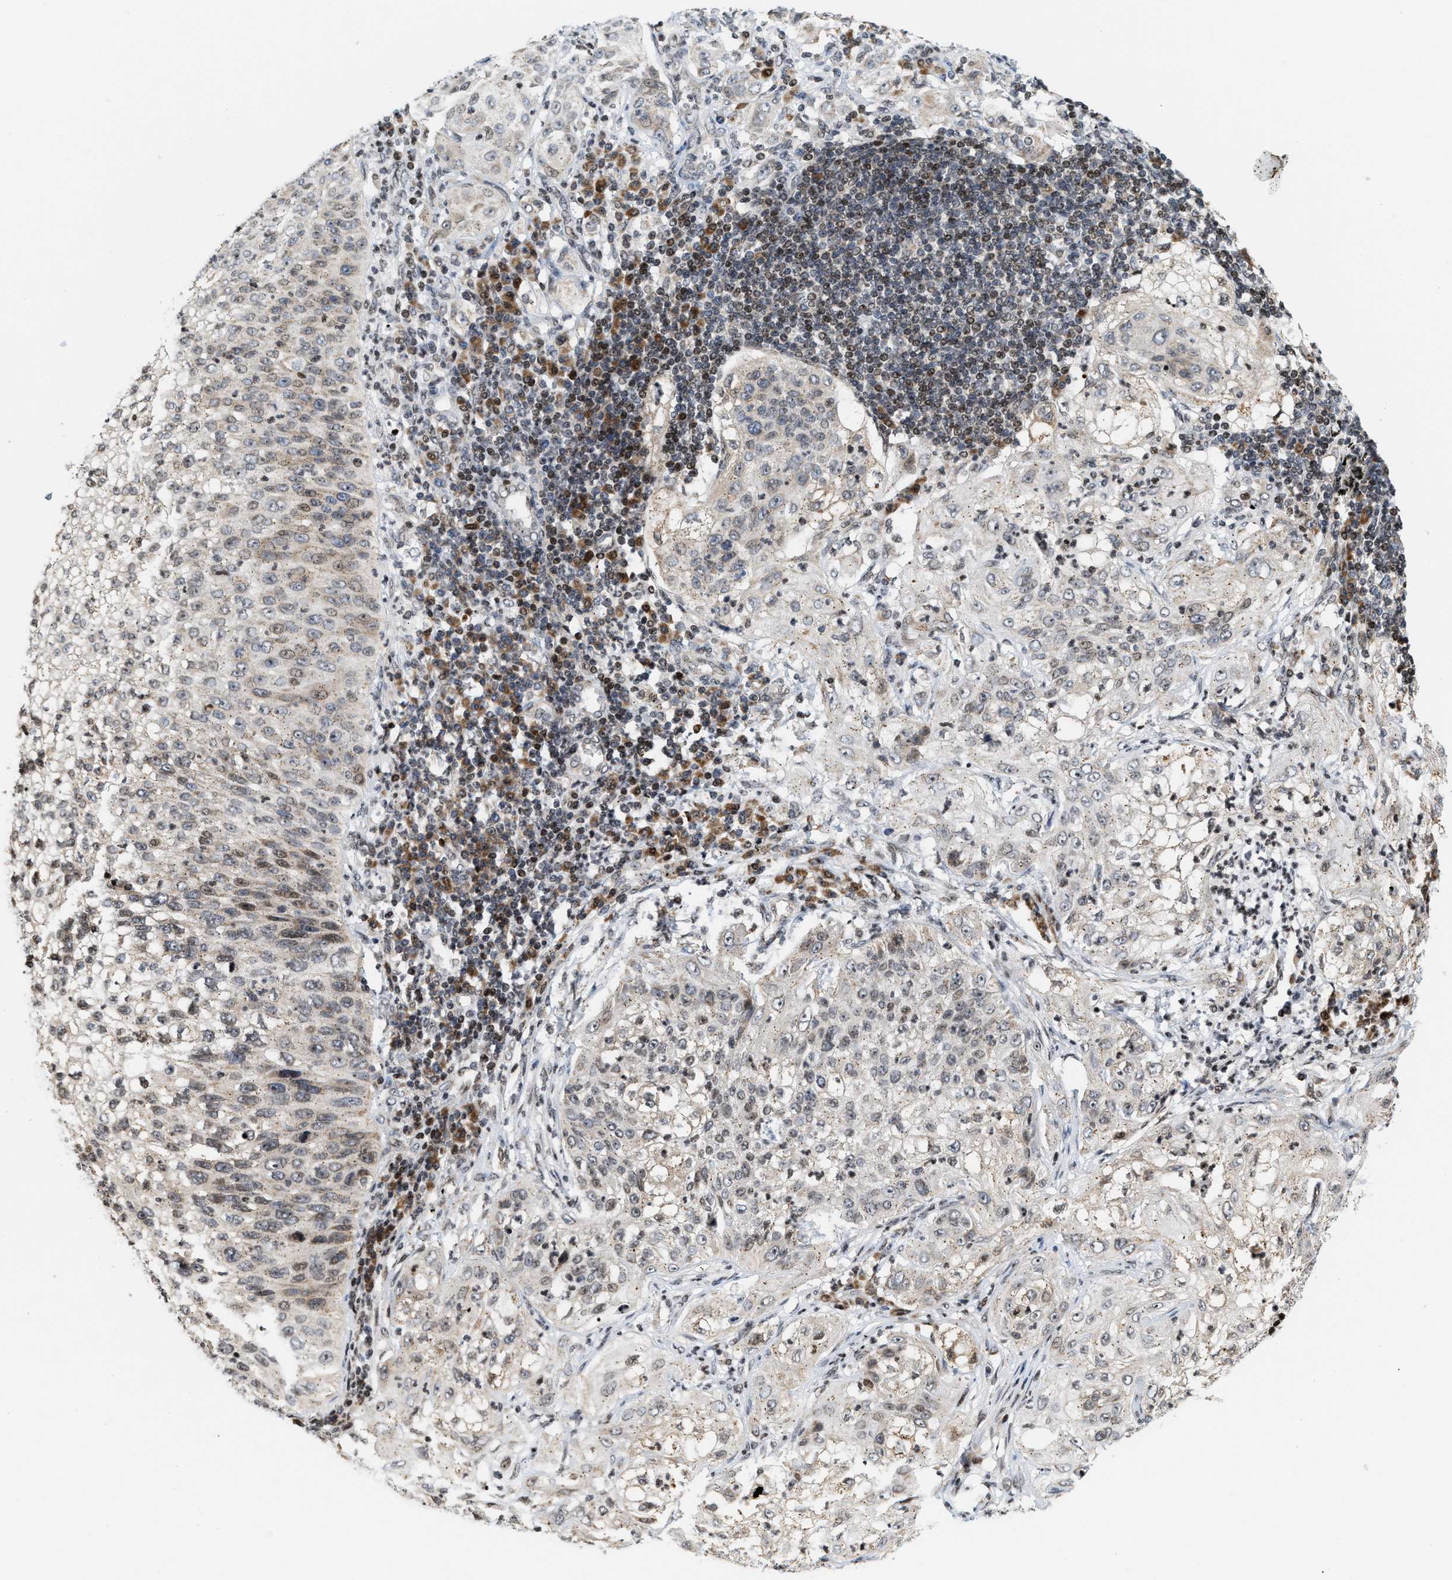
{"staining": {"intensity": "weak", "quantity": "<25%", "location": "cytoplasmic/membranous"}, "tissue": "lung cancer", "cell_type": "Tumor cells", "image_type": "cancer", "snomed": [{"axis": "morphology", "description": "Inflammation, NOS"}, {"axis": "morphology", "description": "Squamous cell carcinoma, NOS"}, {"axis": "topography", "description": "Lymph node"}, {"axis": "topography", "description": "Soft tissue"}, {"axis": "topography", "description": "Lung"}], "caption": "A high-resolution image shows IHC staining of lung cancer, which displays no significant staining in tumor cells.", "gene": "PDZD2", "patient": {"sex": "male", "age": 66}}